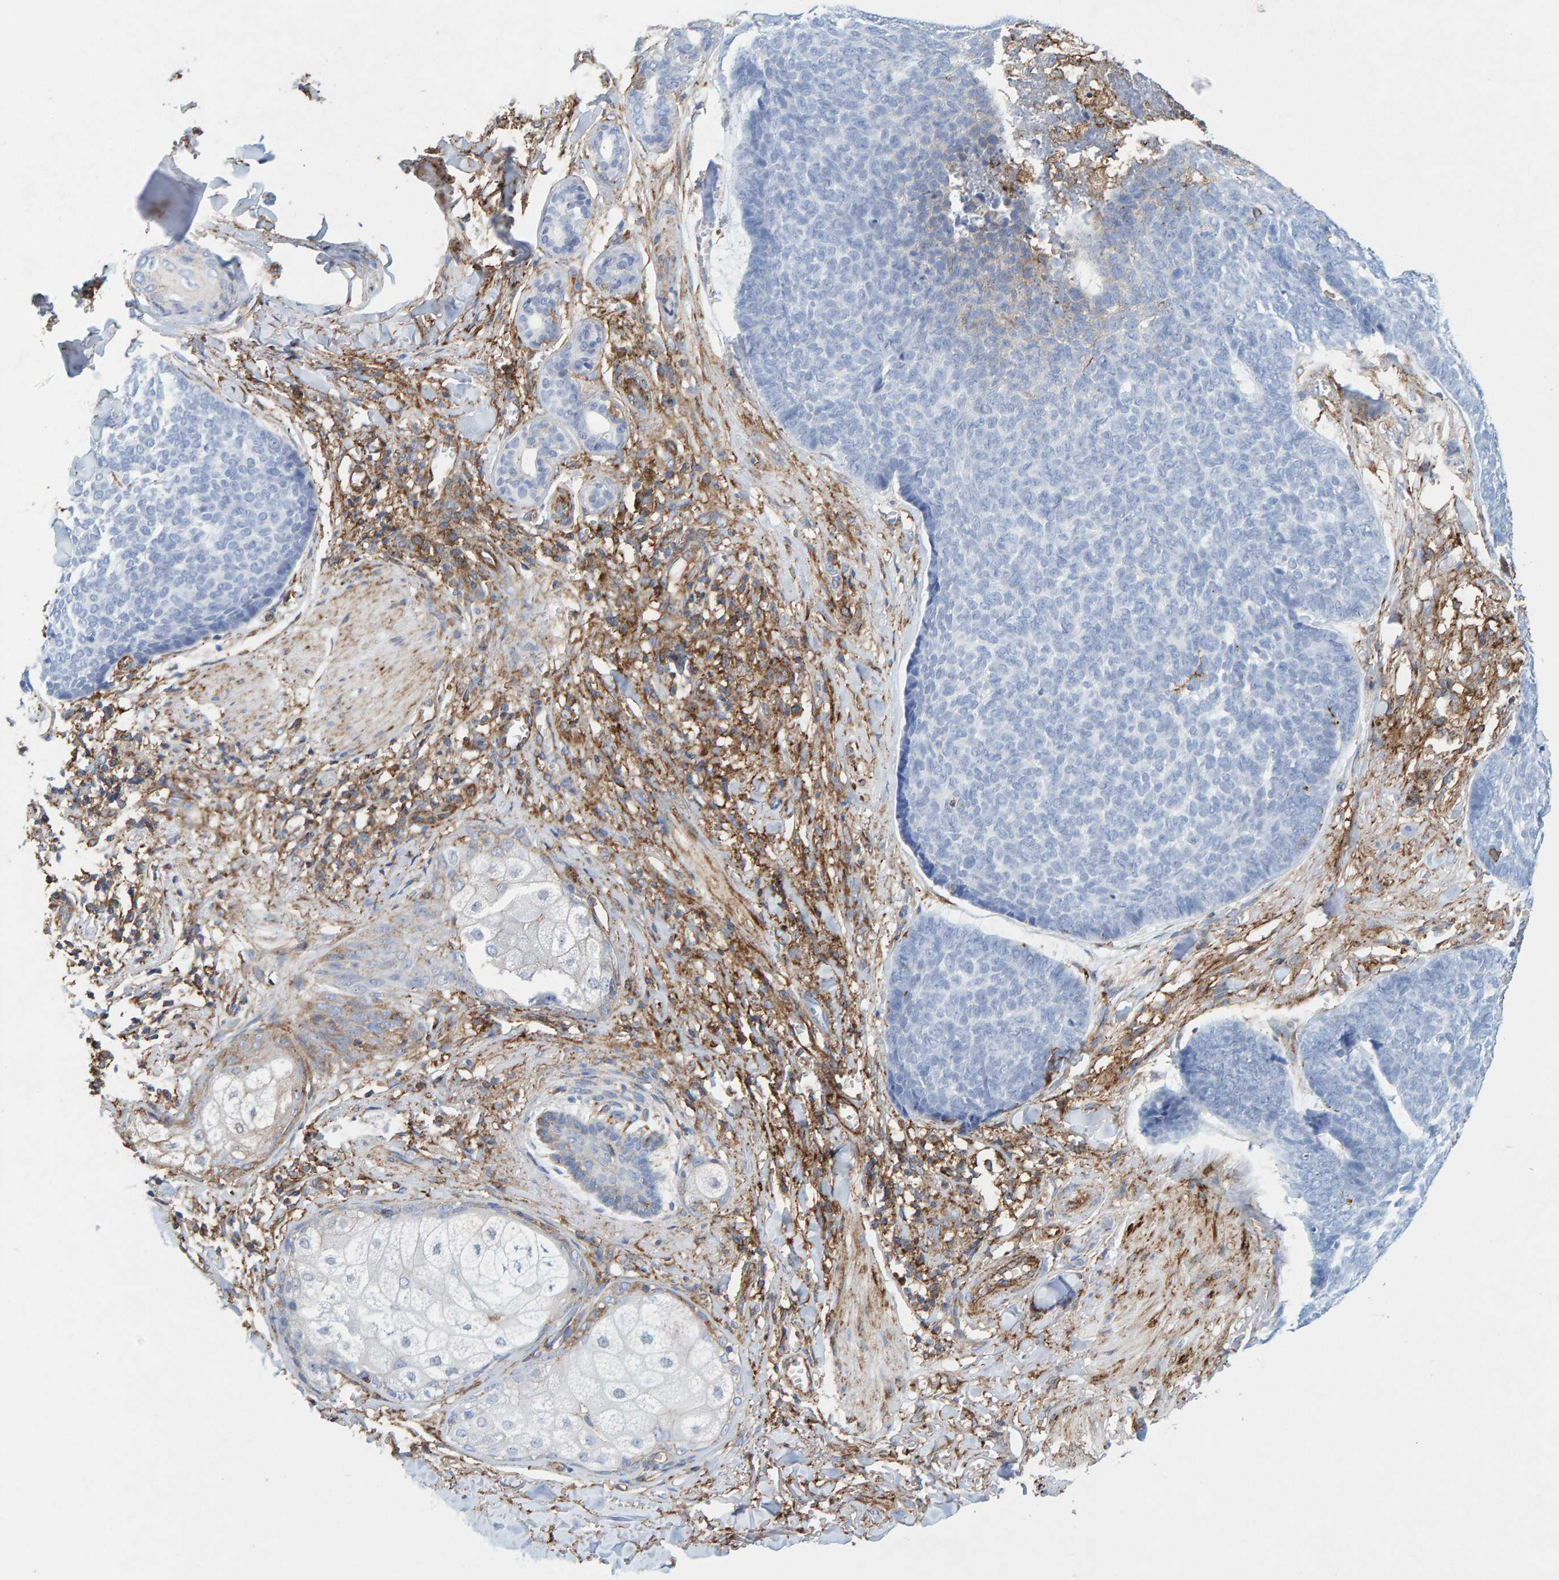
{"staining": {"intensity": "negative", "quantity": "none", "location": "none"}, "tissue": "skin cancer", "cell_type": "Tumor cells", "image_type": "cancer", "snomed": [{"axis": "morphology", "description": "Basal cell carcinoma"}, {"axis": "topography", "description": "Skin"}], "caption": "Histopathology image shows no protein expression in tumor cells of skin cancer tissue. (DAB (3,3'-diaminobenzidine) IHC visualized using brightfield microscopy, high magnification).", "gene": "MVP", "patient": {"sex": "male", "age": 84}}